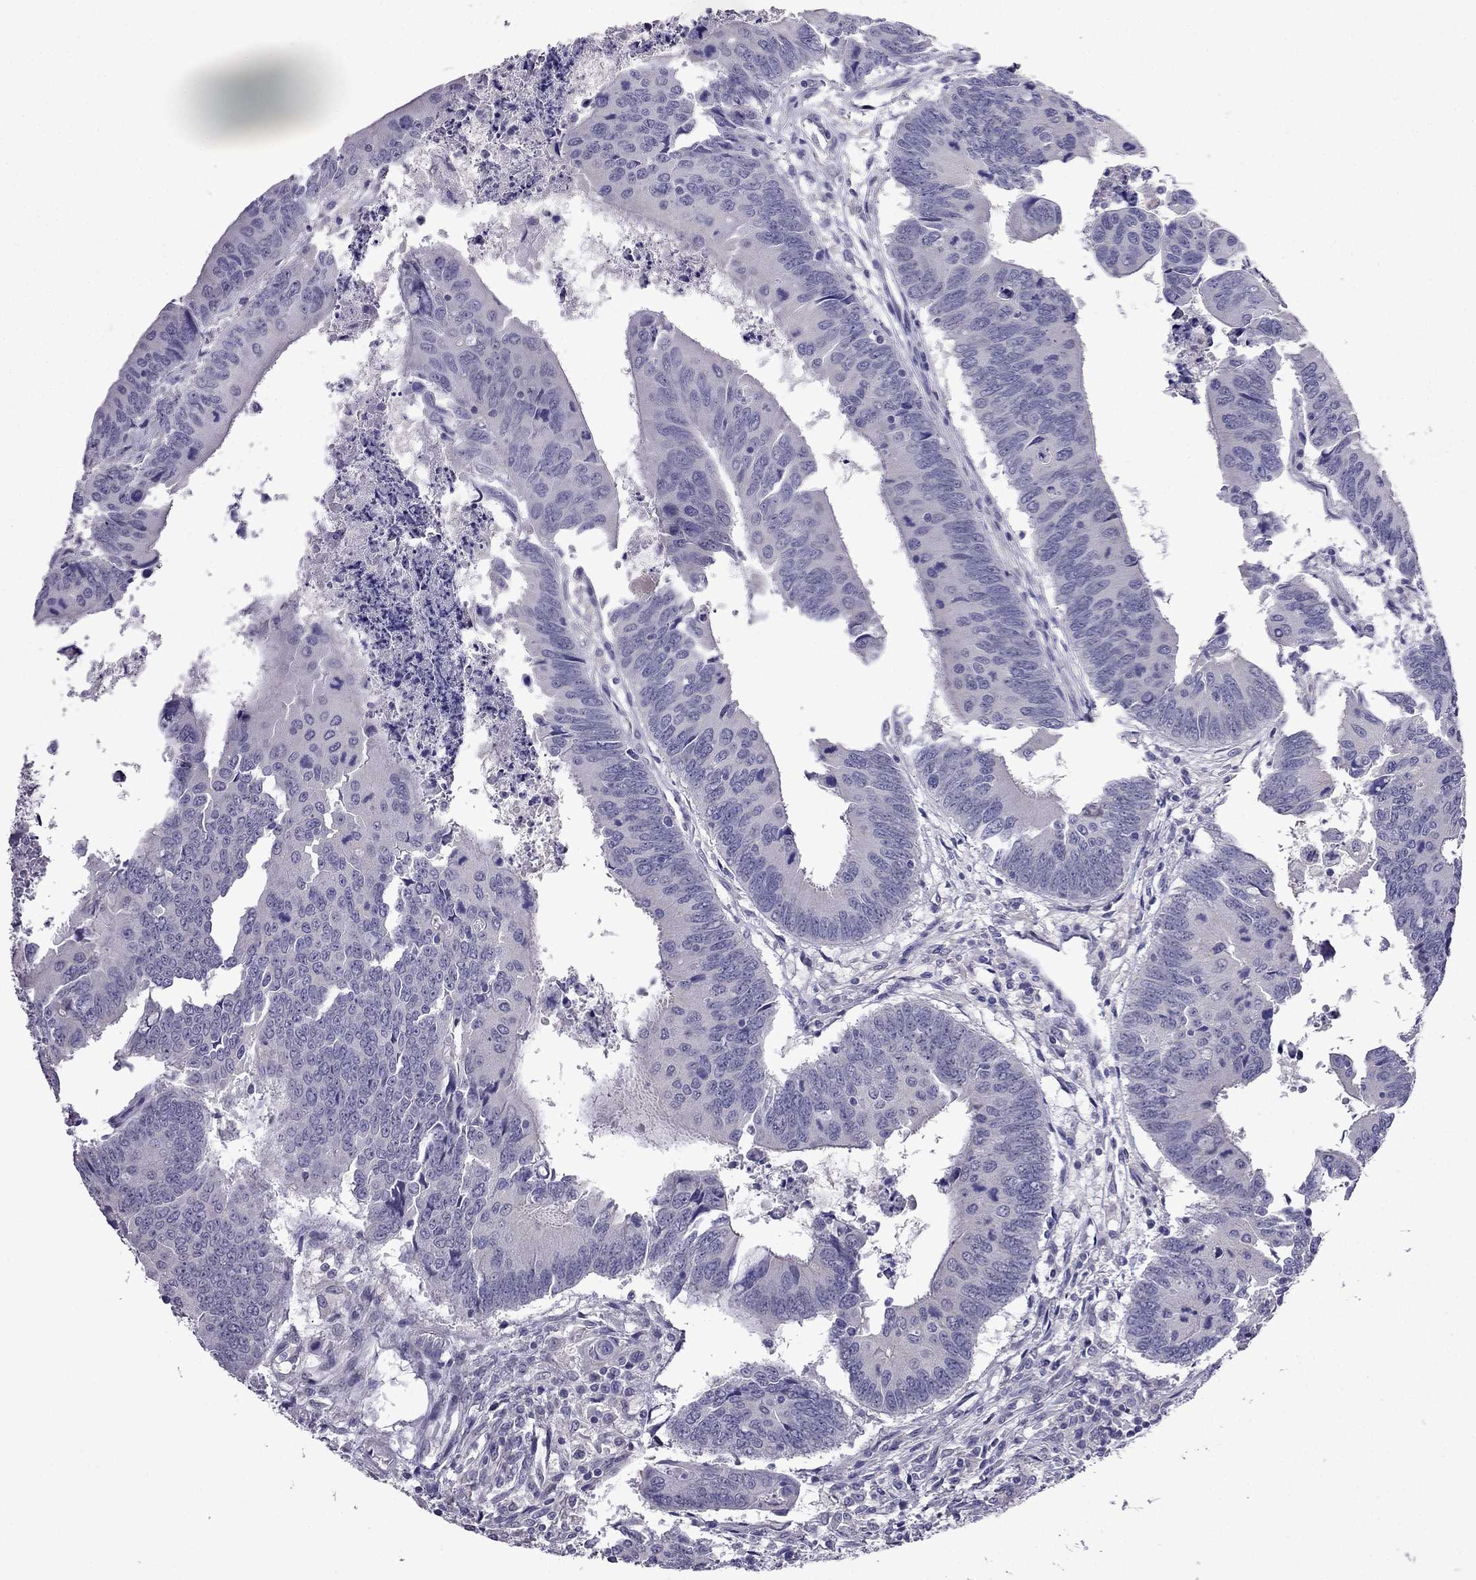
{"staining": {"intensity": "negative", "quantity": "none", "location": "none"}, "tissue": "colorectal cancer", "cell_type": "Tumor cells", "image_type": "cancer", "snomed": [{"axis": "morphology", "description": "Adenocarcinoma, NOS"}, {"axis": "topography", "description": "Rectum"}], "caption": "Colorectal cancer (adenocarcinoma) was stained to show a protein in brown. There is no significant positivity in tumor cells. (Immunohistochemistry (ihc), brightfield microscopy, high magnification).", "gene": "SCNN1D", "patient": {"sex": "male", "age": 67}}